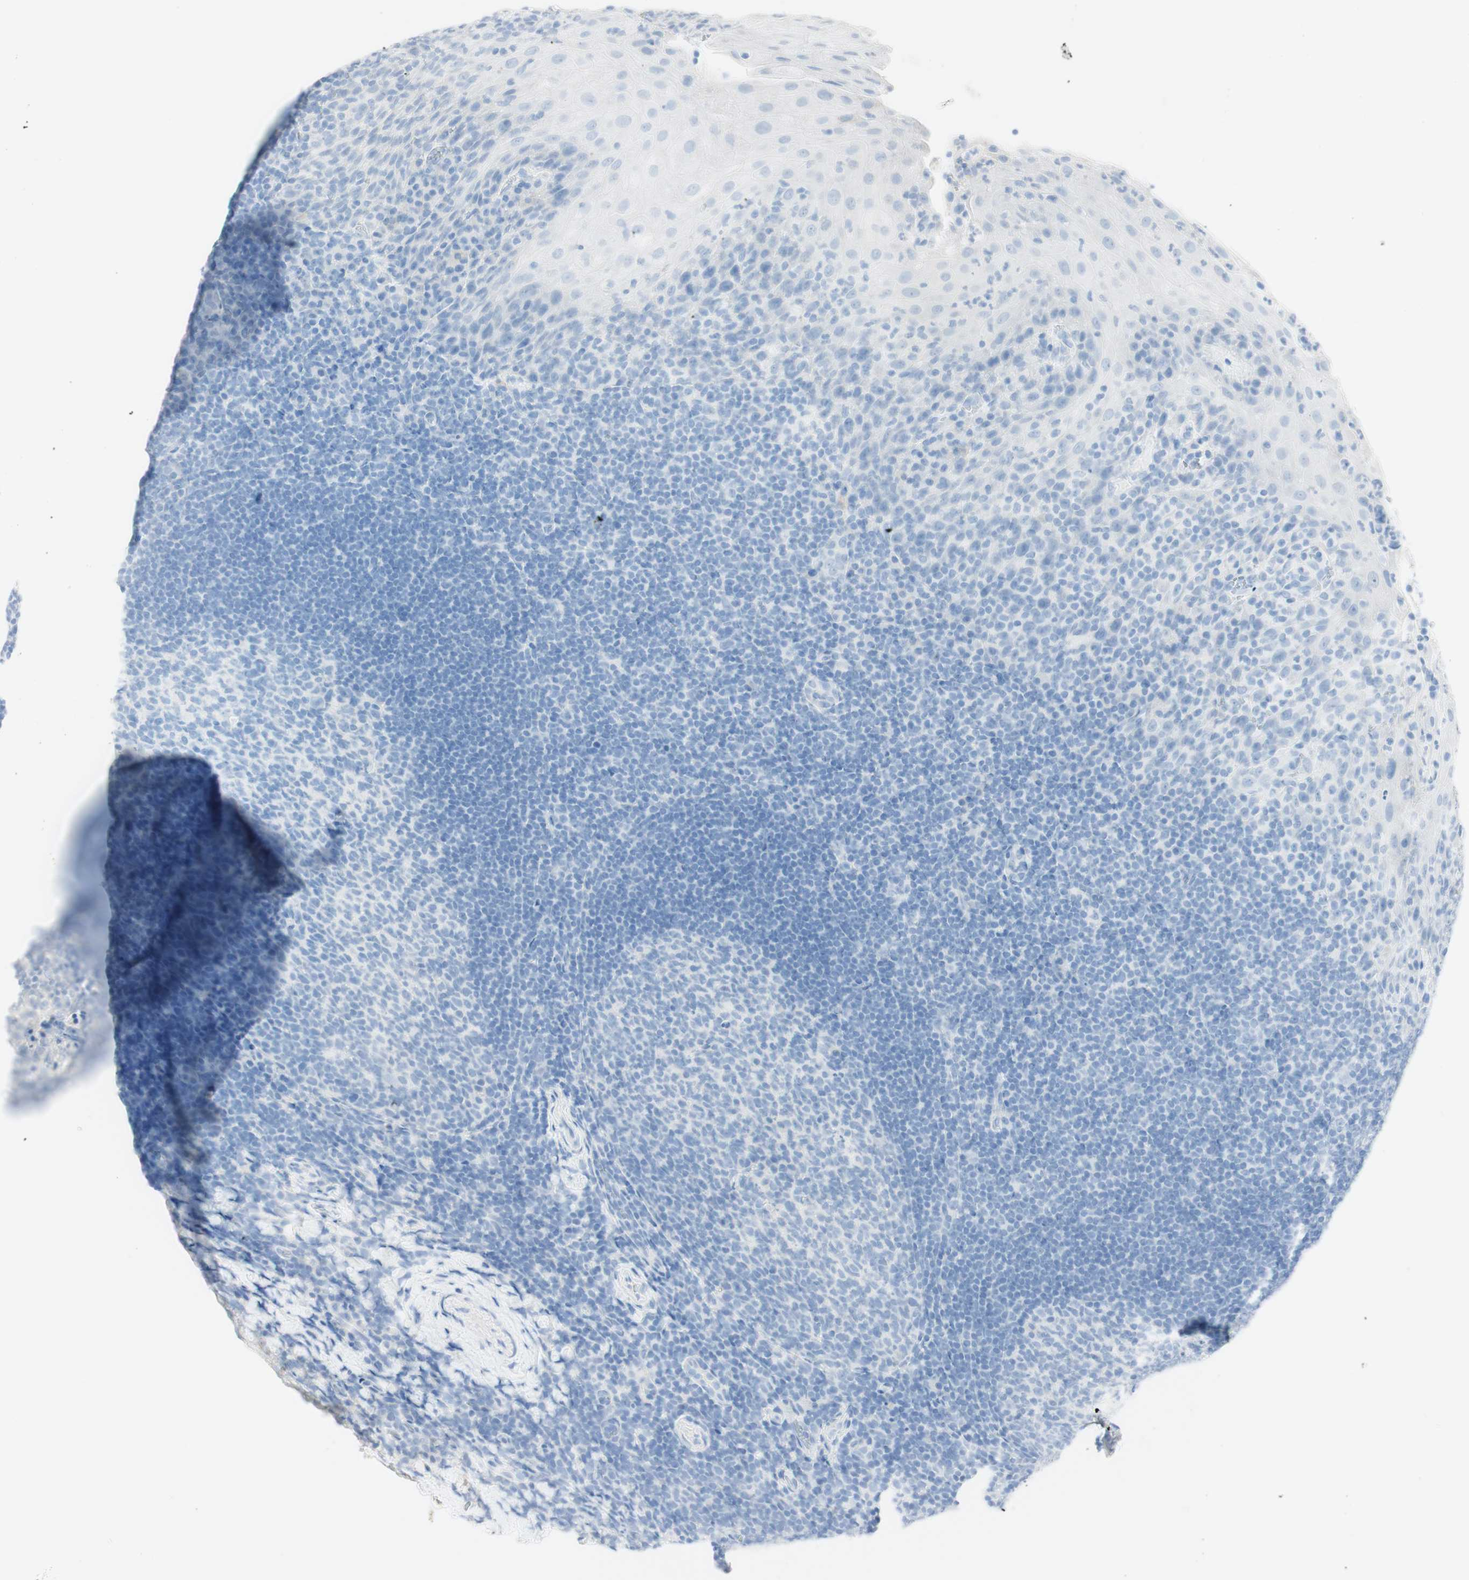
{"staining": {"intensity": "negative", "quantity": "none", "location": "none"}, "tissue": "tonsil", "cell_type": "Germinal center cells", "image_type": "normal", "snomed": [{"axis": "morphology", "description": "Normal tissue, NOS"}, {"axis": "topography", "description": "Tonsil"}], "caption": "Immunohistochemistry (IHC) micrograph of normal tonsil: tonsil stained with DAB (3,3'-diaminobenzidine) exhibits no significant protein expression in germinal center cells.", "gene": "TPO", "patient": {"sex": "male", "age": 37}}